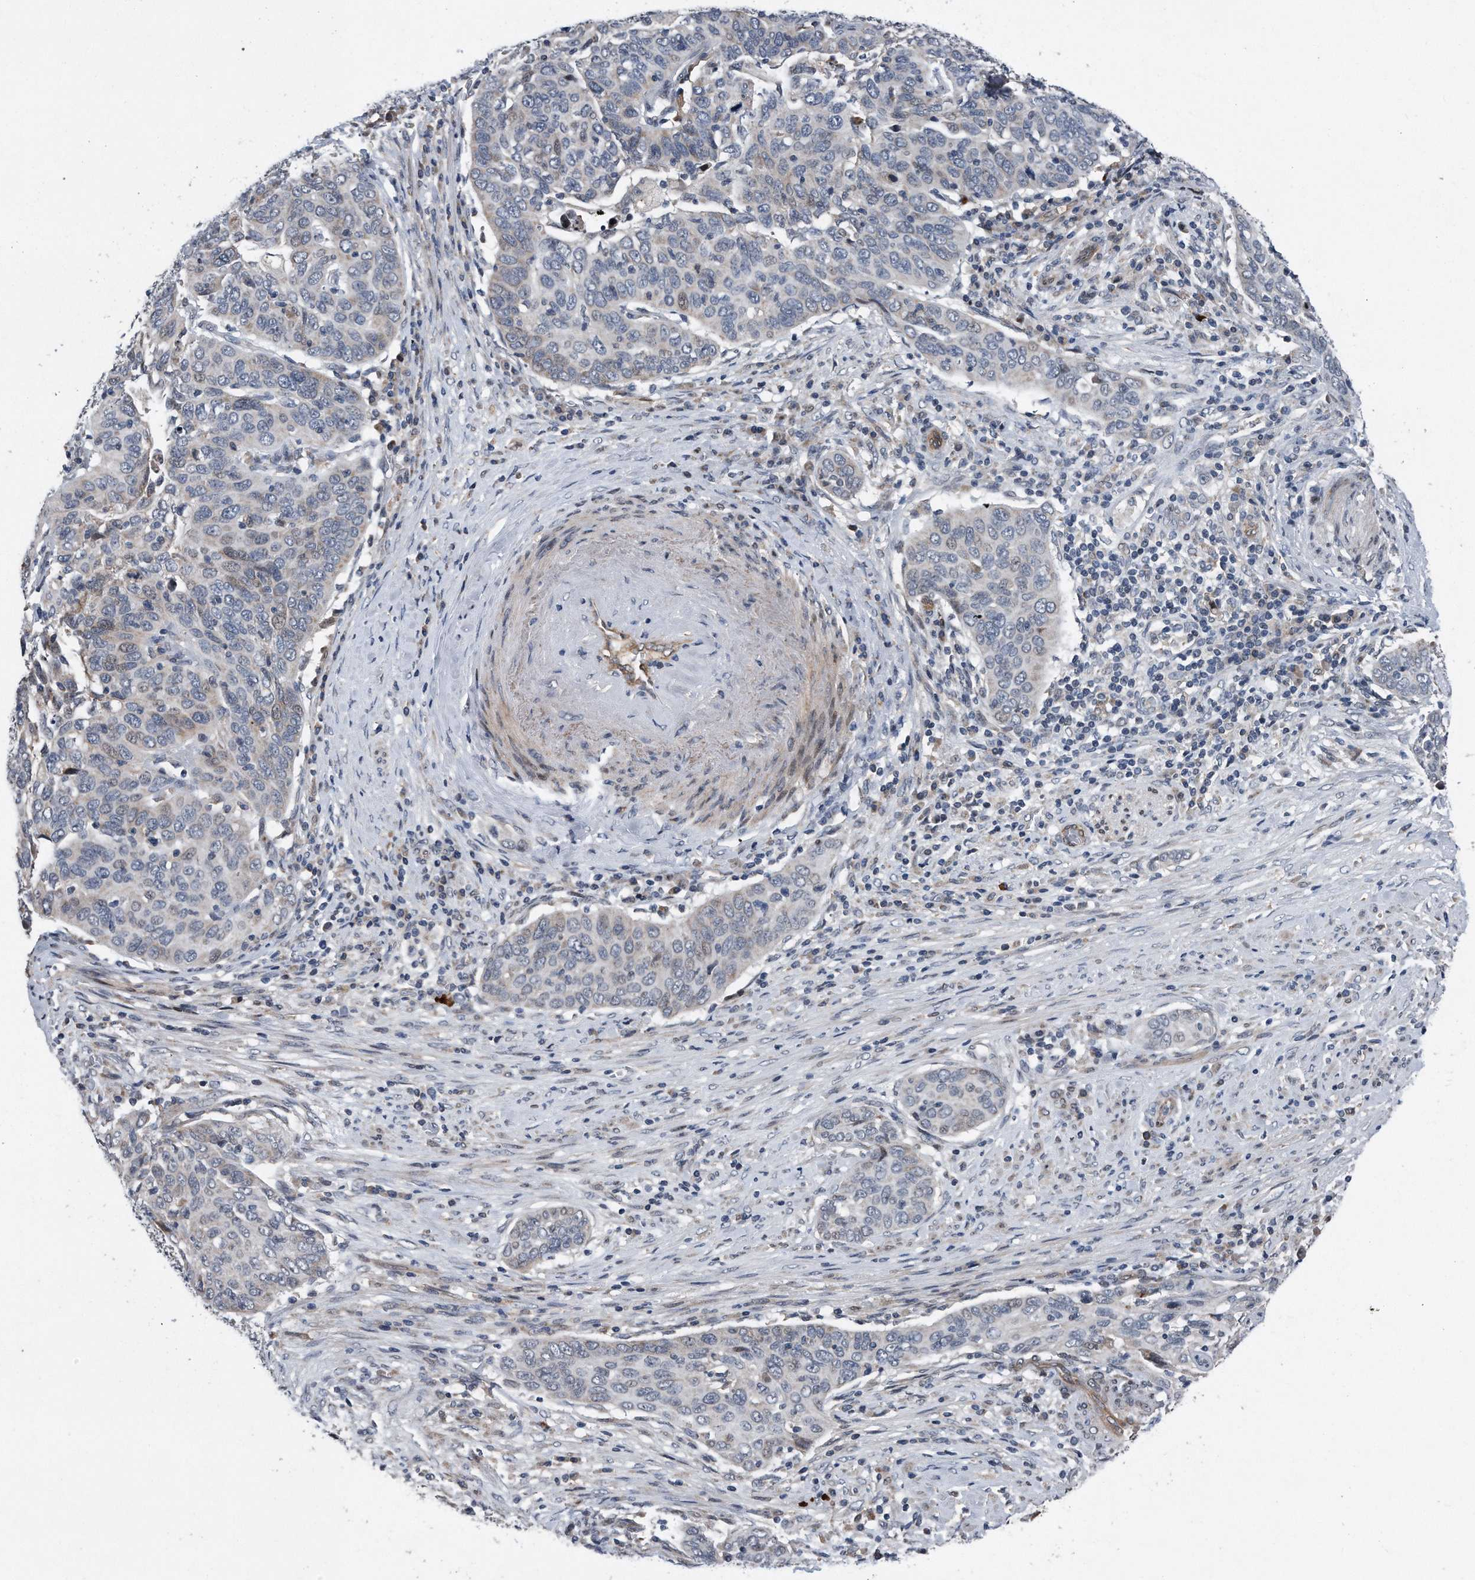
{"staining": {"intensity": "negative", "quantity": "none", "location": "none"}, "tissue": "cervical cancer", "cell_type": "Tumor cells", "image_type": "cancer", "snomed": [{"axis": "morphology", "description": "Squamous cell carcinoma, NOS"}, {"axis": "topography", "description": "Cervix"}], "caption": "Immunohistochemistry of cervical squamous cell carcinoma demonstrates no staining in tumor cells.", "gene": "DST", "patient": {"sex": "female", "age": 60}}